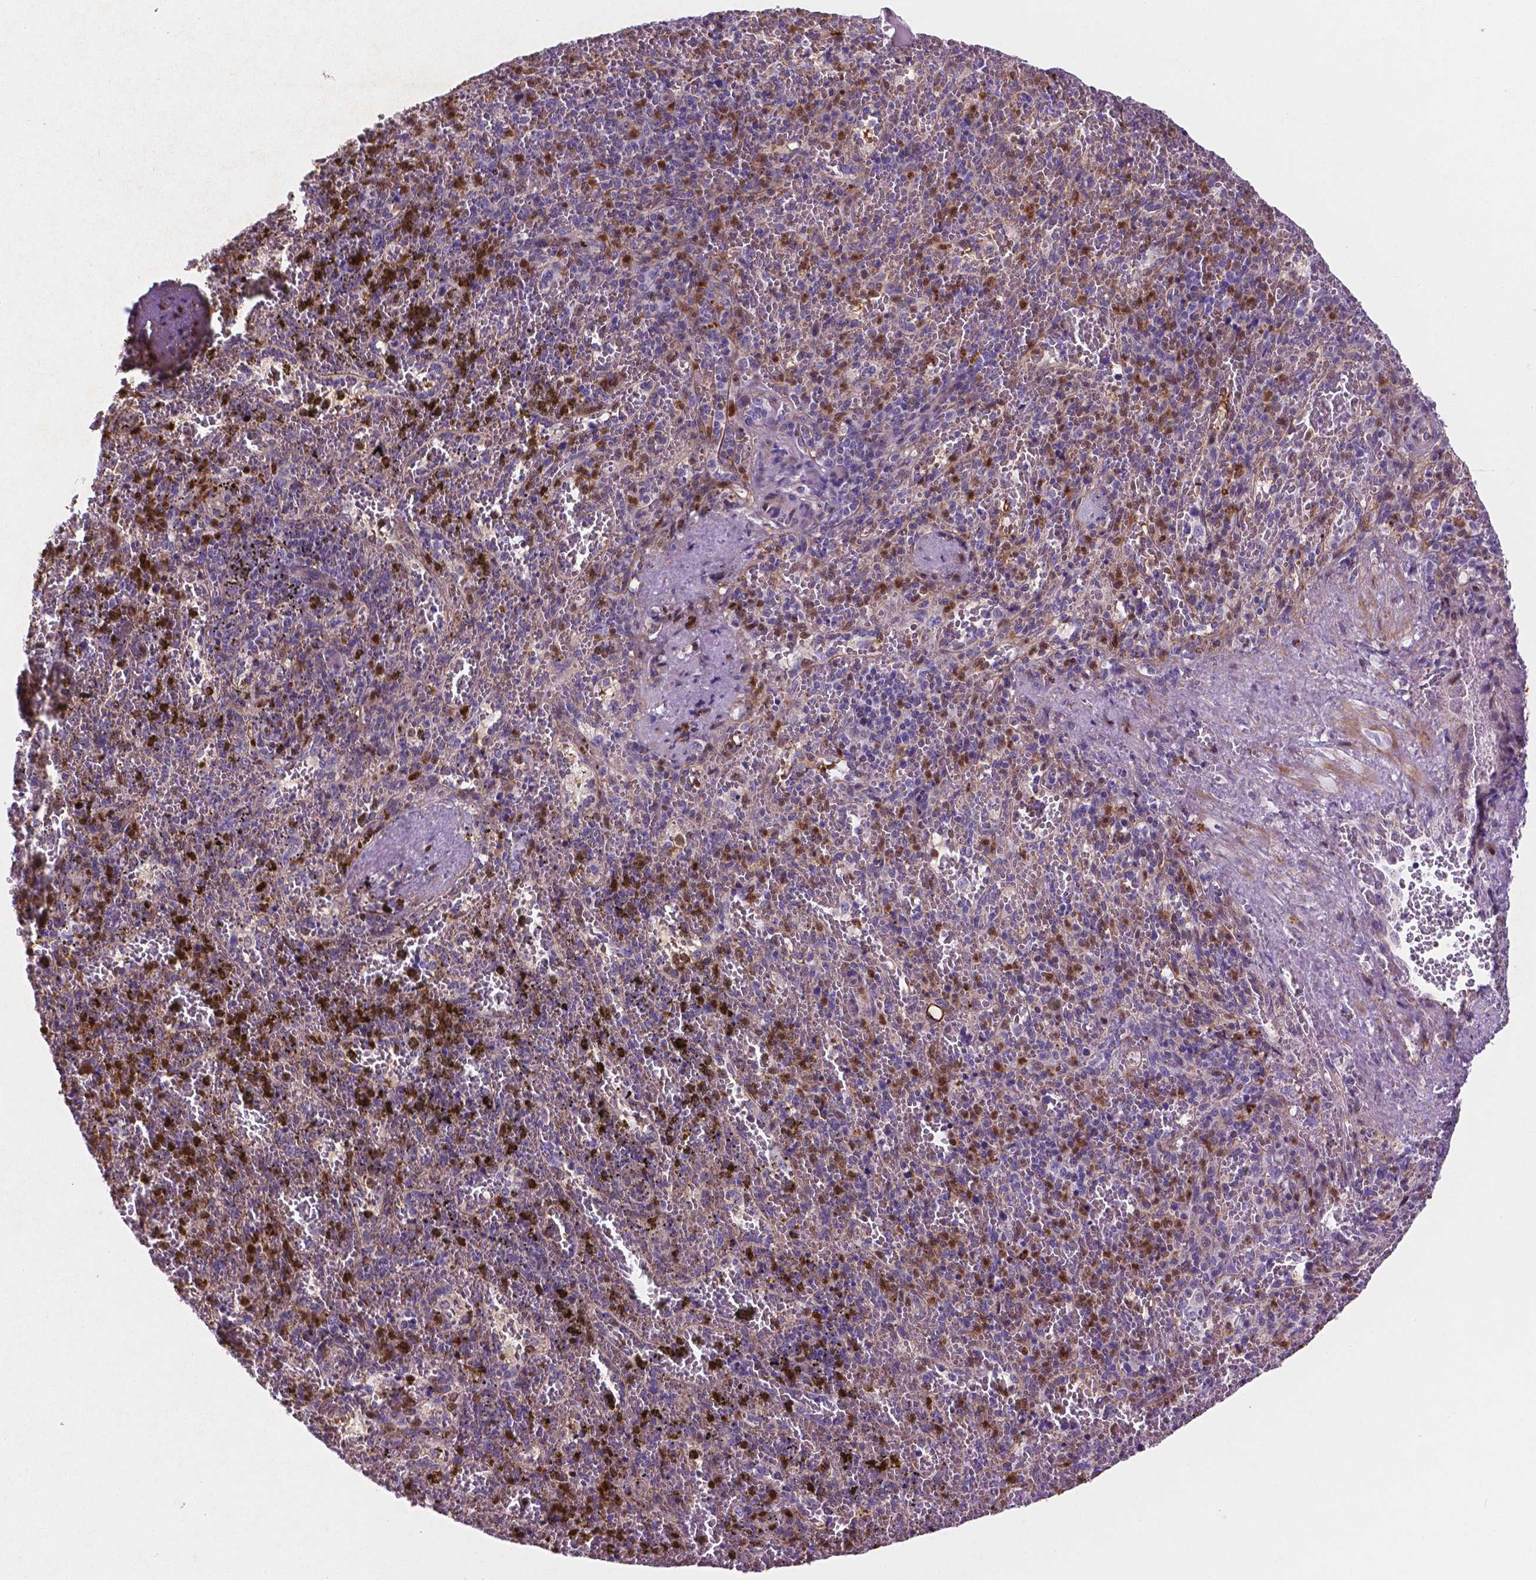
{"staining": {"intensity": "moderate", "quantity": "25%-75%", "location": "nuclear"}, "tissue": "spleen", "cell_type": "Cells in red pulp", "image_type": "normal", "snomed": [{"axis": "morphology", "description": "Normal tissue, NOS"}, {"axis": "topography", "description": "Spleen"}], "caption": "A photomicrograph showing moderate nuclear staining in about 25%-75% of cells in red pulp in unremarkable spleen, as visualized by brown immunohistochemical staining.", "gene": "TM4SF20", "patient": {"sex": "female", "age": 50}}